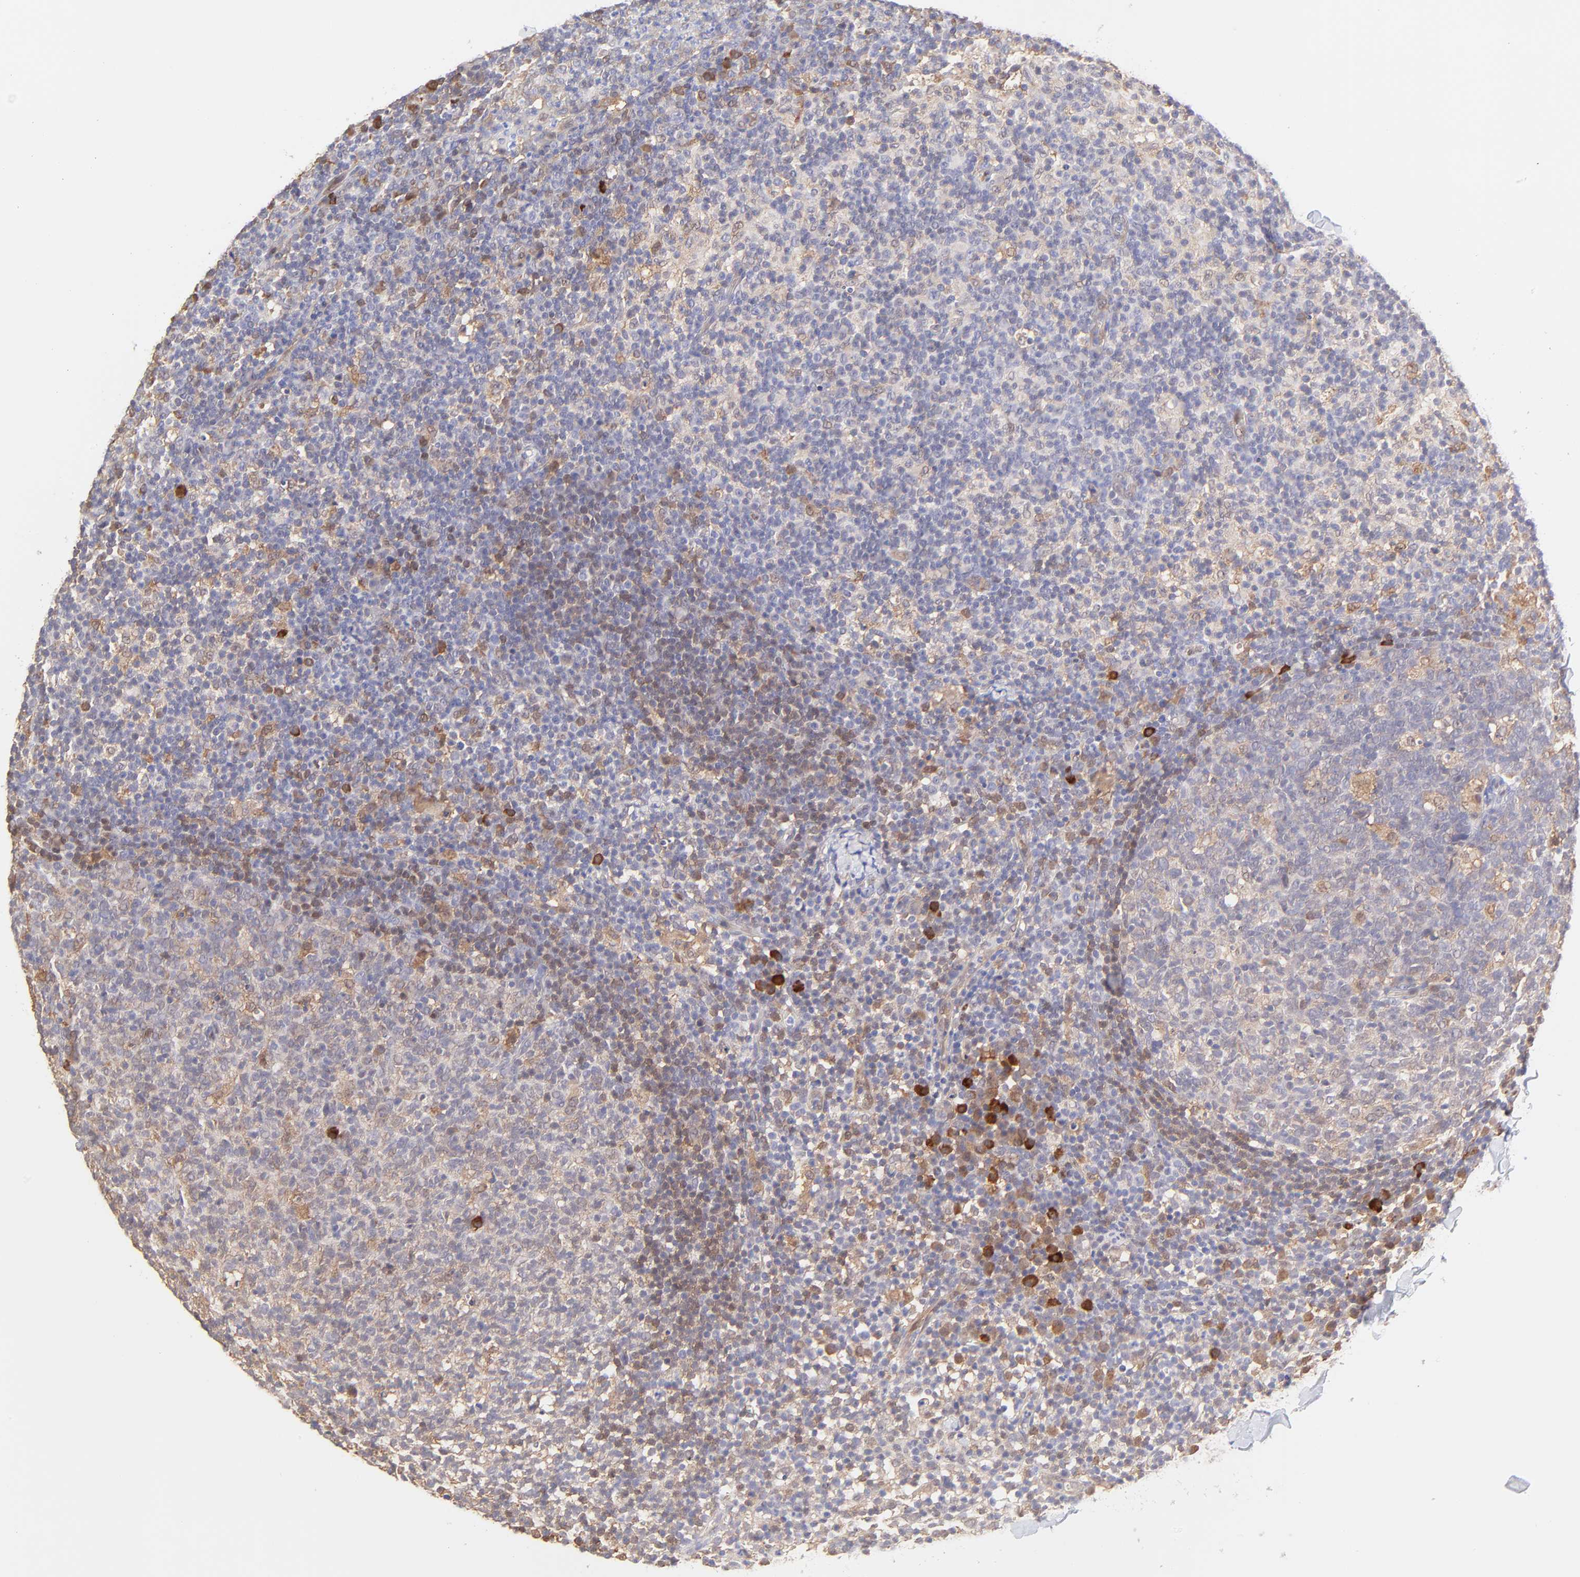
{"staining": {"intensity": "weak", "quantity": "<25%", "location": "cytoplasmic/membranous"}, "tissue": "lymph node", "cell_type": "Germinal center cells", "image_type": "normal", "snomed": [{"axis": "morphology", "description": "Normal tissue, NOS"}, {"axis": "morphology", "description": "Inflammation, NOS"}, {"axis": "topography", "description": "Lymph node"}], "caption": "Immunohistochemistry (IHC) image of unremarkable lymph node stained for a protein (brown), which displays no staining in germinal center cells.", "gene": "HYAL1", "patient": {"sex": "male", "age": 55}}